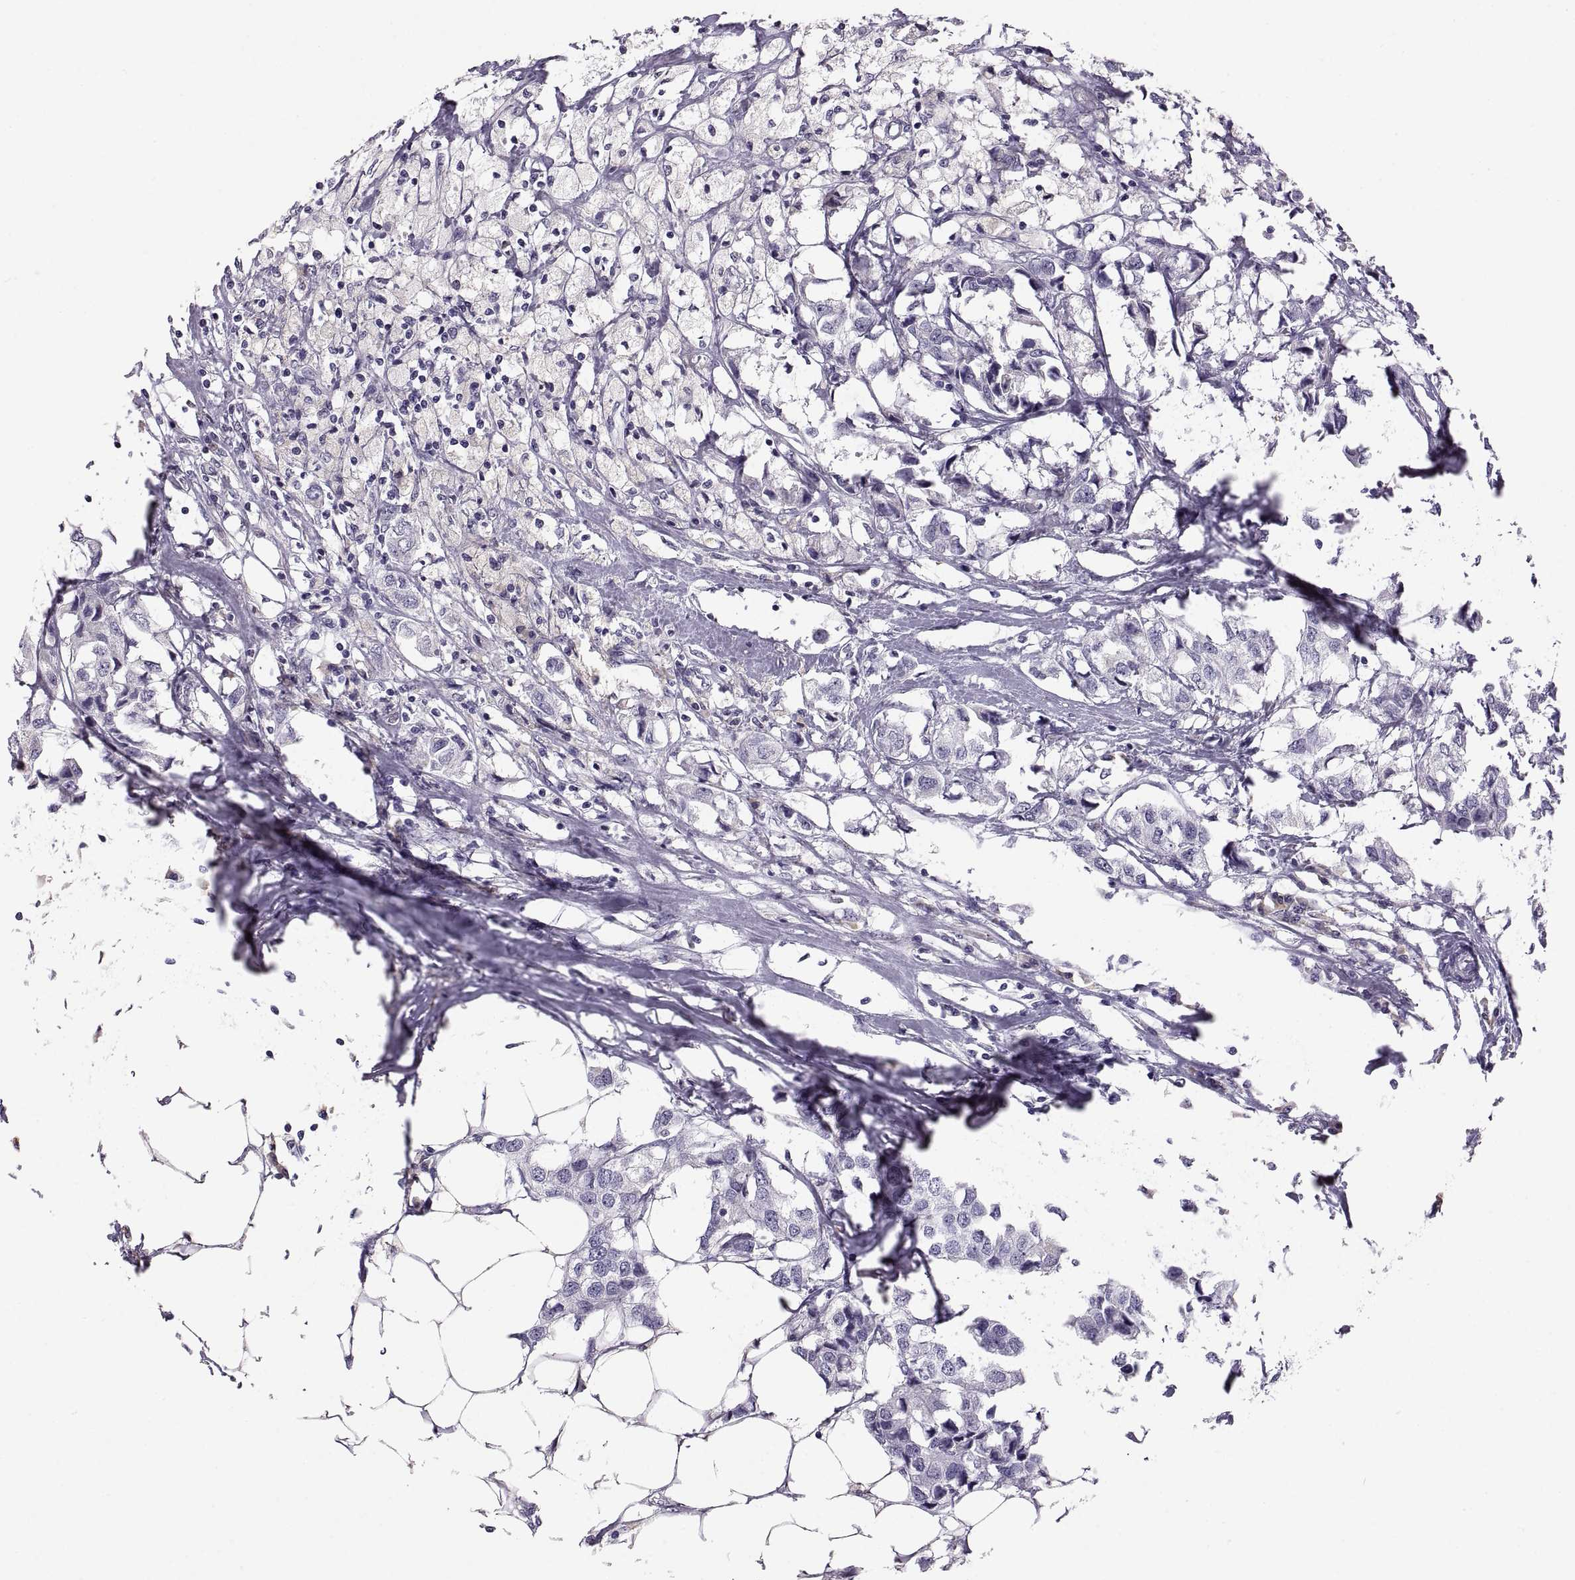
{"staining": {"intensity": "negative", "quantity": "none", "location": "none"}, "tissue": "breast cancer", "cell_type": "Tumor cells", "image_type": "cancer", "snomed": [{"axis": "morphology", "description": "Duct carcinoma"}, {"axis": "topography", "description": "Breast"}], "caption": "Immunohistochemical staining of breast intraductal carcinoma shows no significant positivity in tumor cells. The staining was performed using DAB (3,3'-diaminobenzidine) to visualize the protein expression in brown, while the nuclei were stained in blue with hematoxylin (Magnification: 20x).", "gene": "MAGEB18", "patient": {"sex": "female", "age": 80}}